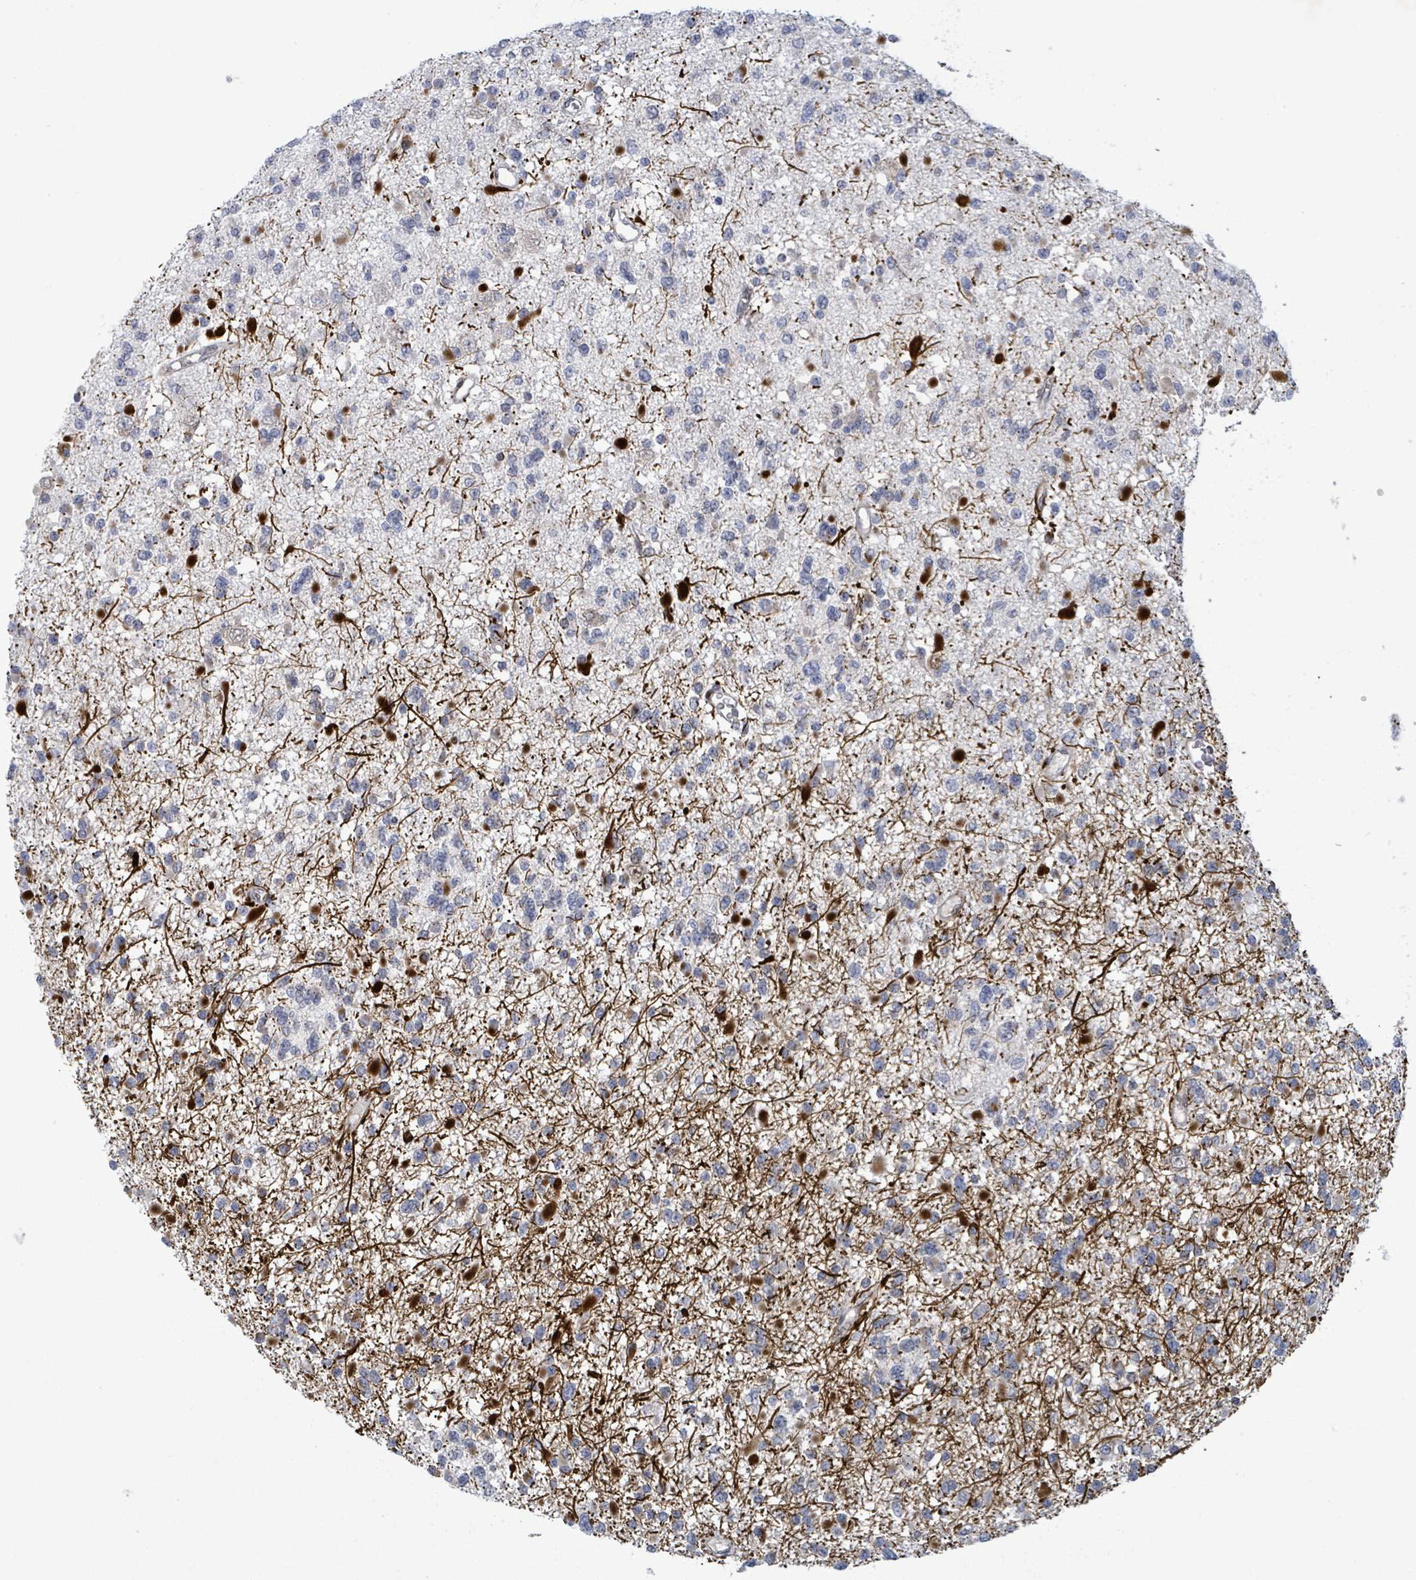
{"staining": {"intensity": "negative", "quantity": "none", "location": "none"}, "tissue": "glioma", "cell_type": "Tumor cells", "image_type": "cancer", "snomed": [{"axis": "morphology", "description": "Glioma, malignant, Low grade"}, {"axis": "topography", "description": "Brain"}], "caption": "Tumor cells are negative for brown protein staining in malignant low-grade glioma.", "gene": "TUSC1", "patient": {"sex": "female", "age": 22}}